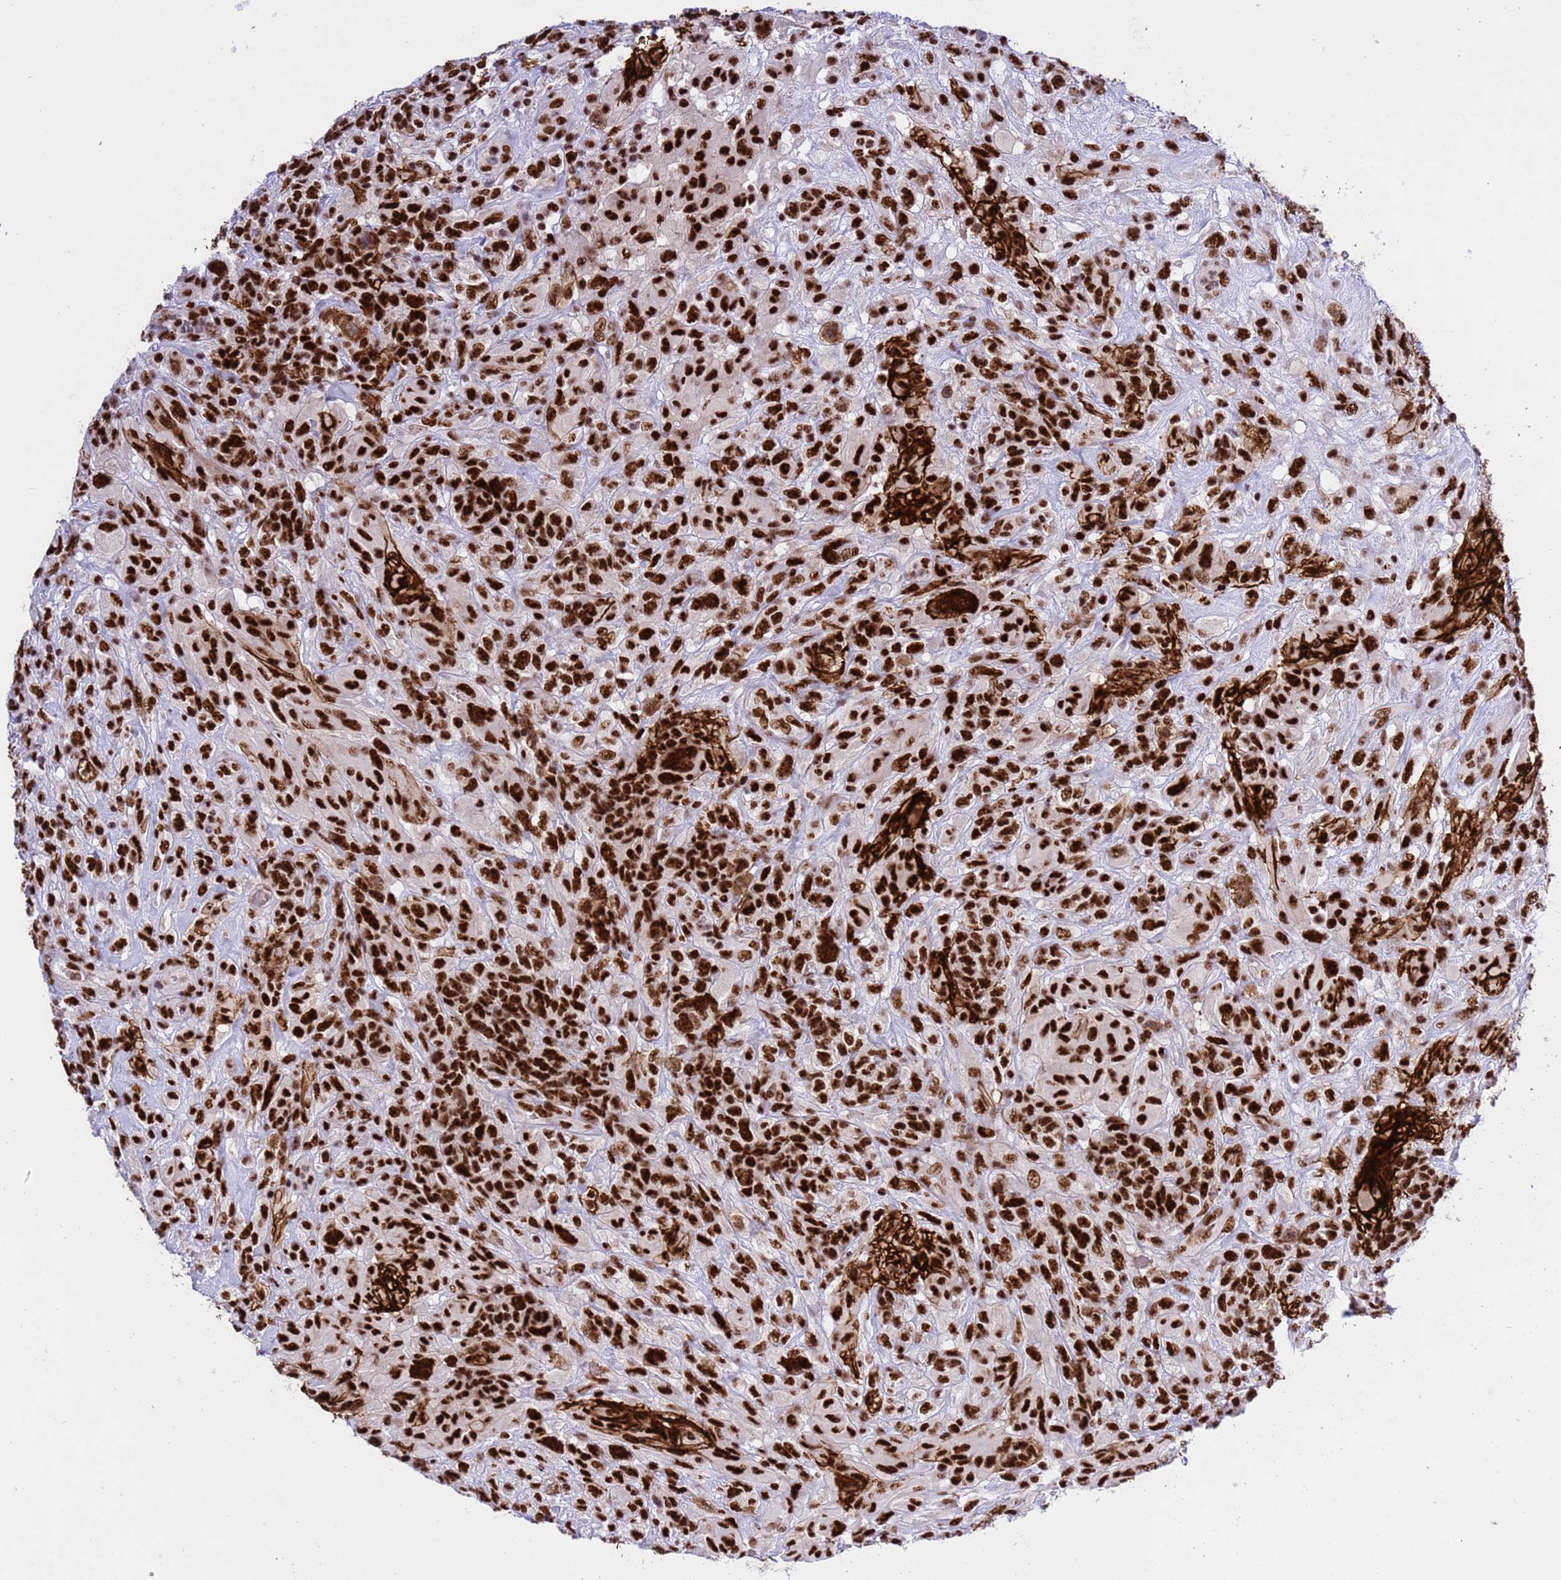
{"staining": {"intensity": "strong", "quantity": ">75%", "location": "nuclear"}, "tissue": "glioma", "cell_type": "Tumor cells", "image_type": "cancer", "snomed": [{"axis": "morphology", "description": "Glioma, malignant, High grade"}, {"axis": "topography", "description": "Brain"}], "caption": "Immunohistochemical staining of malignant high-grade glioma exhibits high levels of strong nuclear protein staining in about >75% of tumor cells.", "gene": "THOC2", "patient": {"sex": "male", "age": 61}}